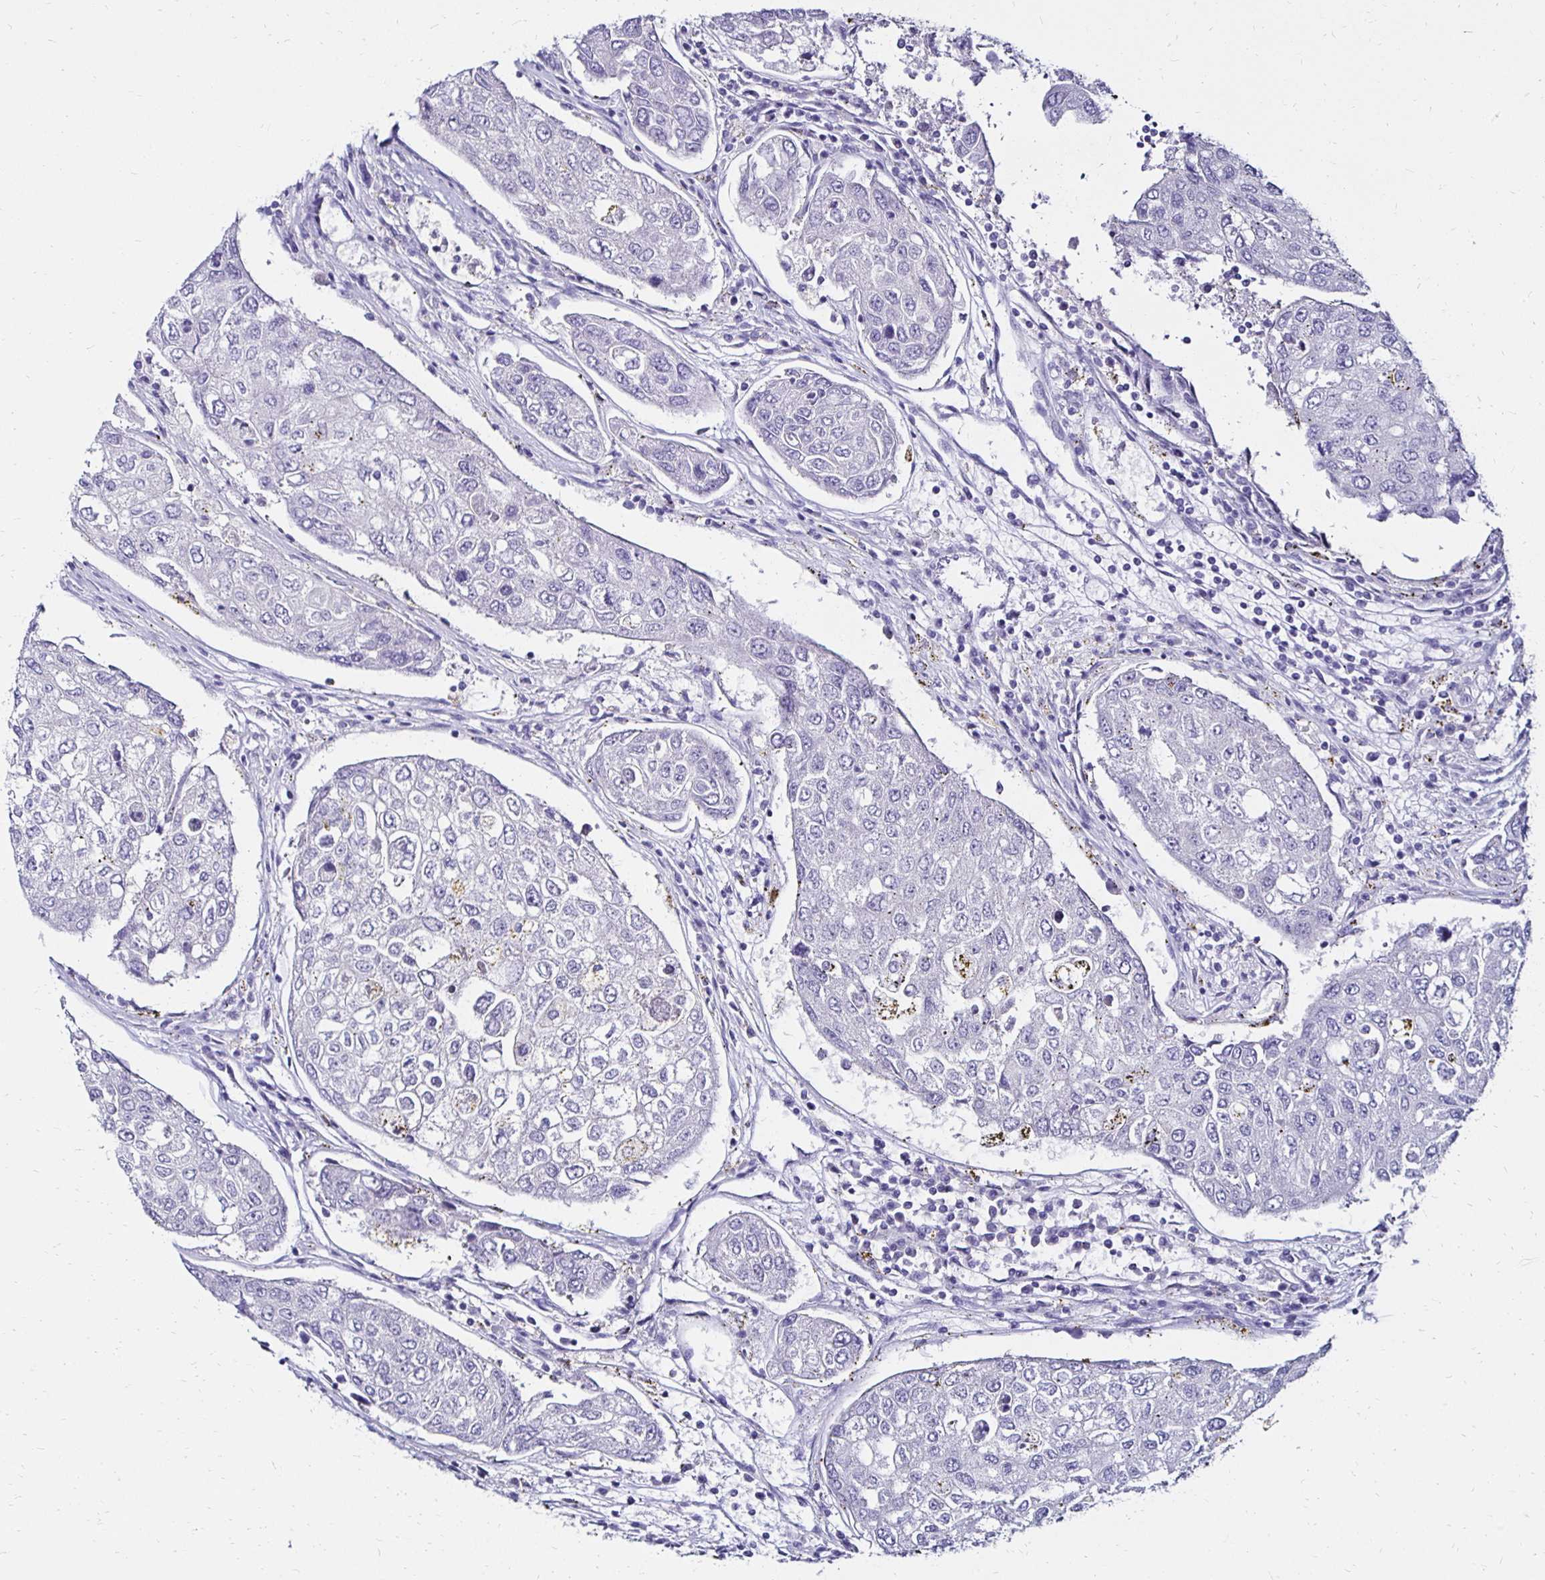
{"staining": {"intensity": "negative", "quantity": "none", "location": "none"}, "tissue": "urothelial cancer", "cell_type": "Tumor cells", "image_type": "cancer", "snomed": [{"axis": "morphology", "description": "Urothelial carcinoma, High grade"}, {"axis": "topography", "description": "Lymph node"}, {"axis": "topography", "description": "Urinary bladder"}], "caption": "This is a photomicrograph of immunohistochemistry staining of urothelial carcinoma (high-grade), which shows no staining in tumor cells.", "gene": "KCNT1", "patient": {"sex": "male", "age": 51}}